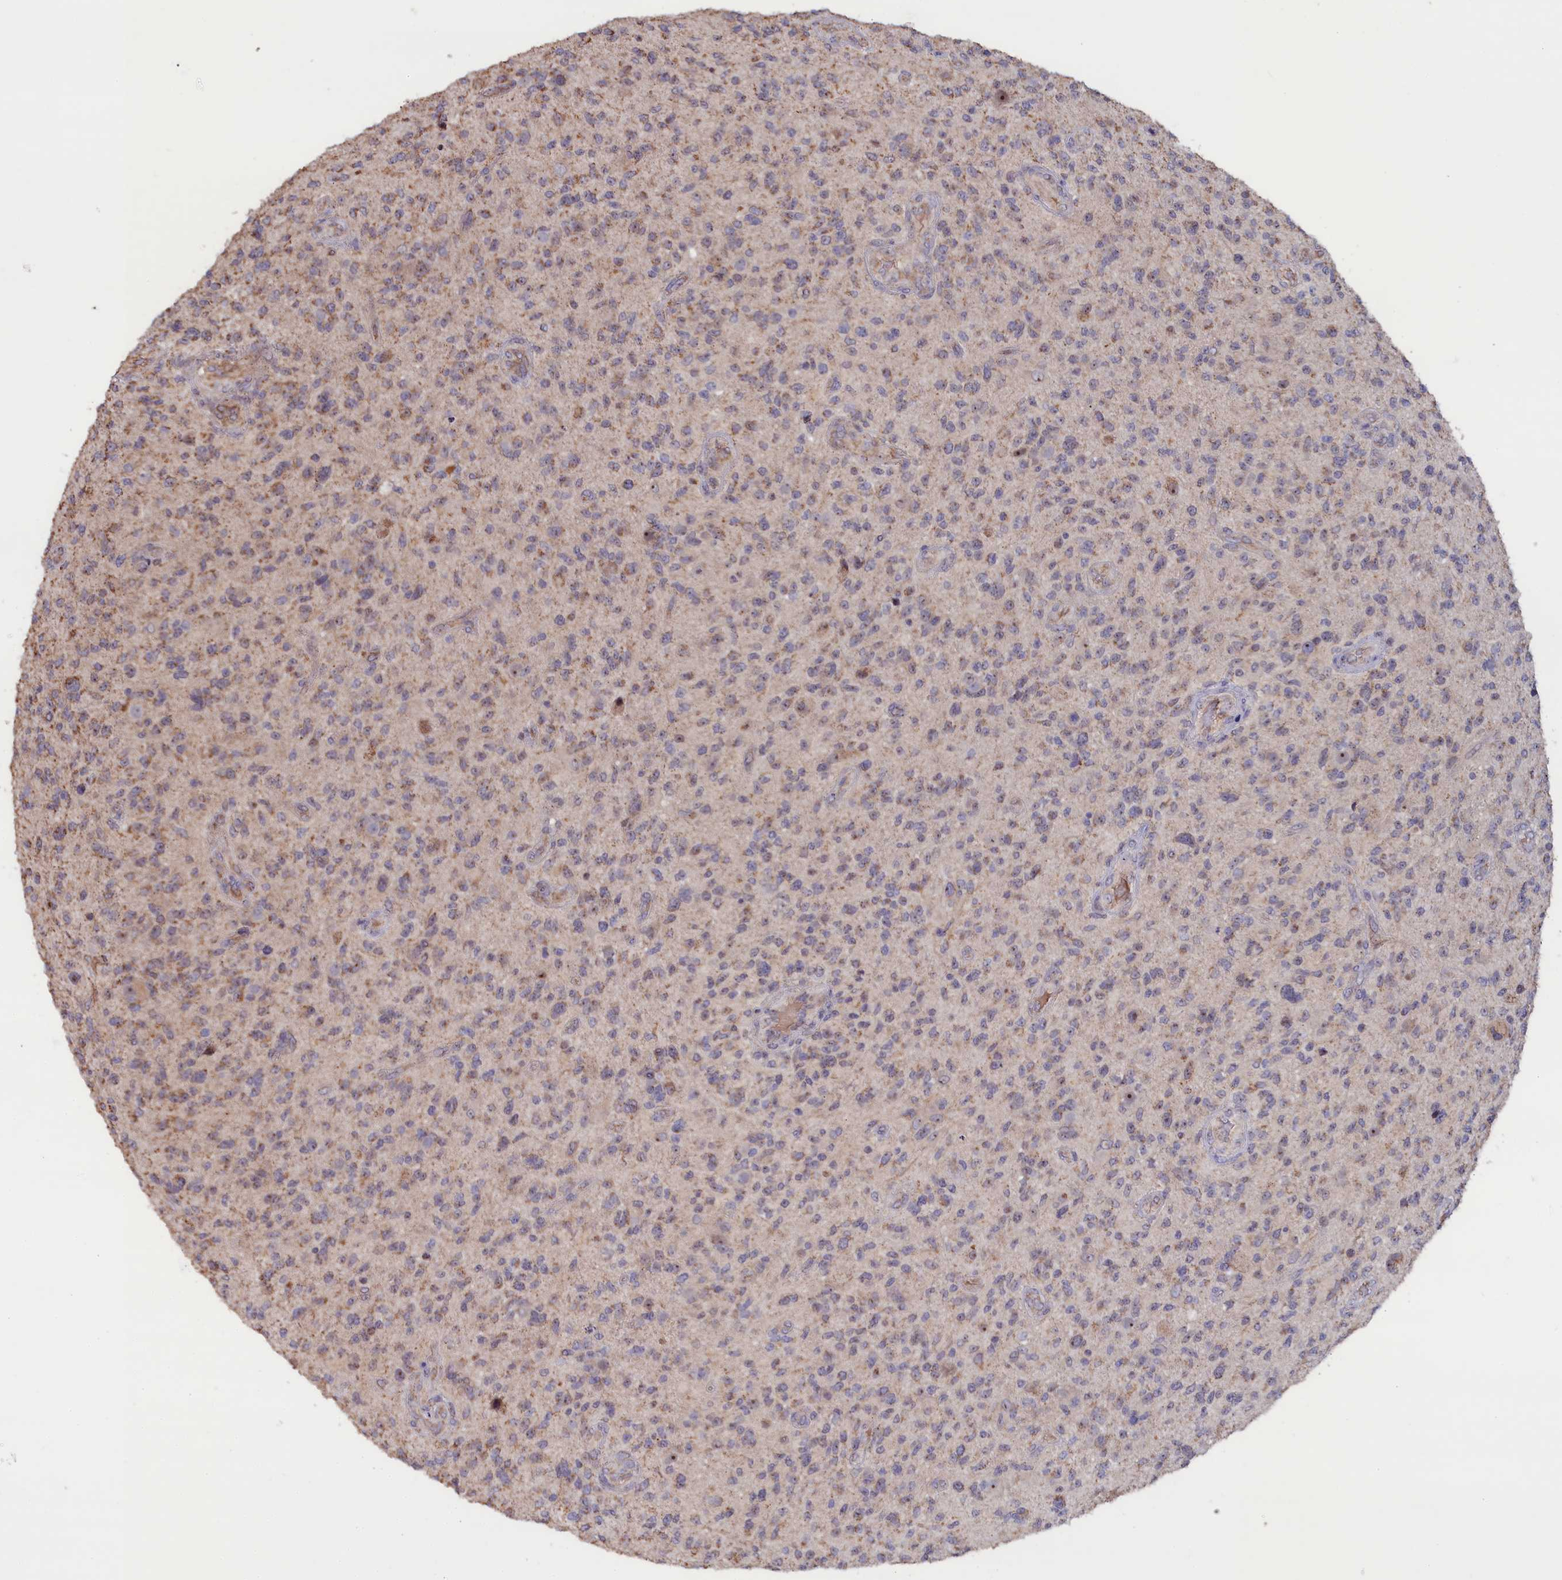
{"staining": {"intensity": "weak", "quantity": "25%-75%", "location": "cytoplasmic/membranous"}, "tissue": "glioma", "cell_type": "Tumor cells", "image_type": "cancer", "snomed": [{"axis": "morphology", "description": "Glioma, malignant, High grade"}, {"axis": "topography", "description": "Brain"}], "caption": "A brown stain highlights weak cytoplasmic/membranous staining of a protein in human glioma tumor cells.", "gene": "ZNF816", "patient": {"sex": "male", "age": 47}}